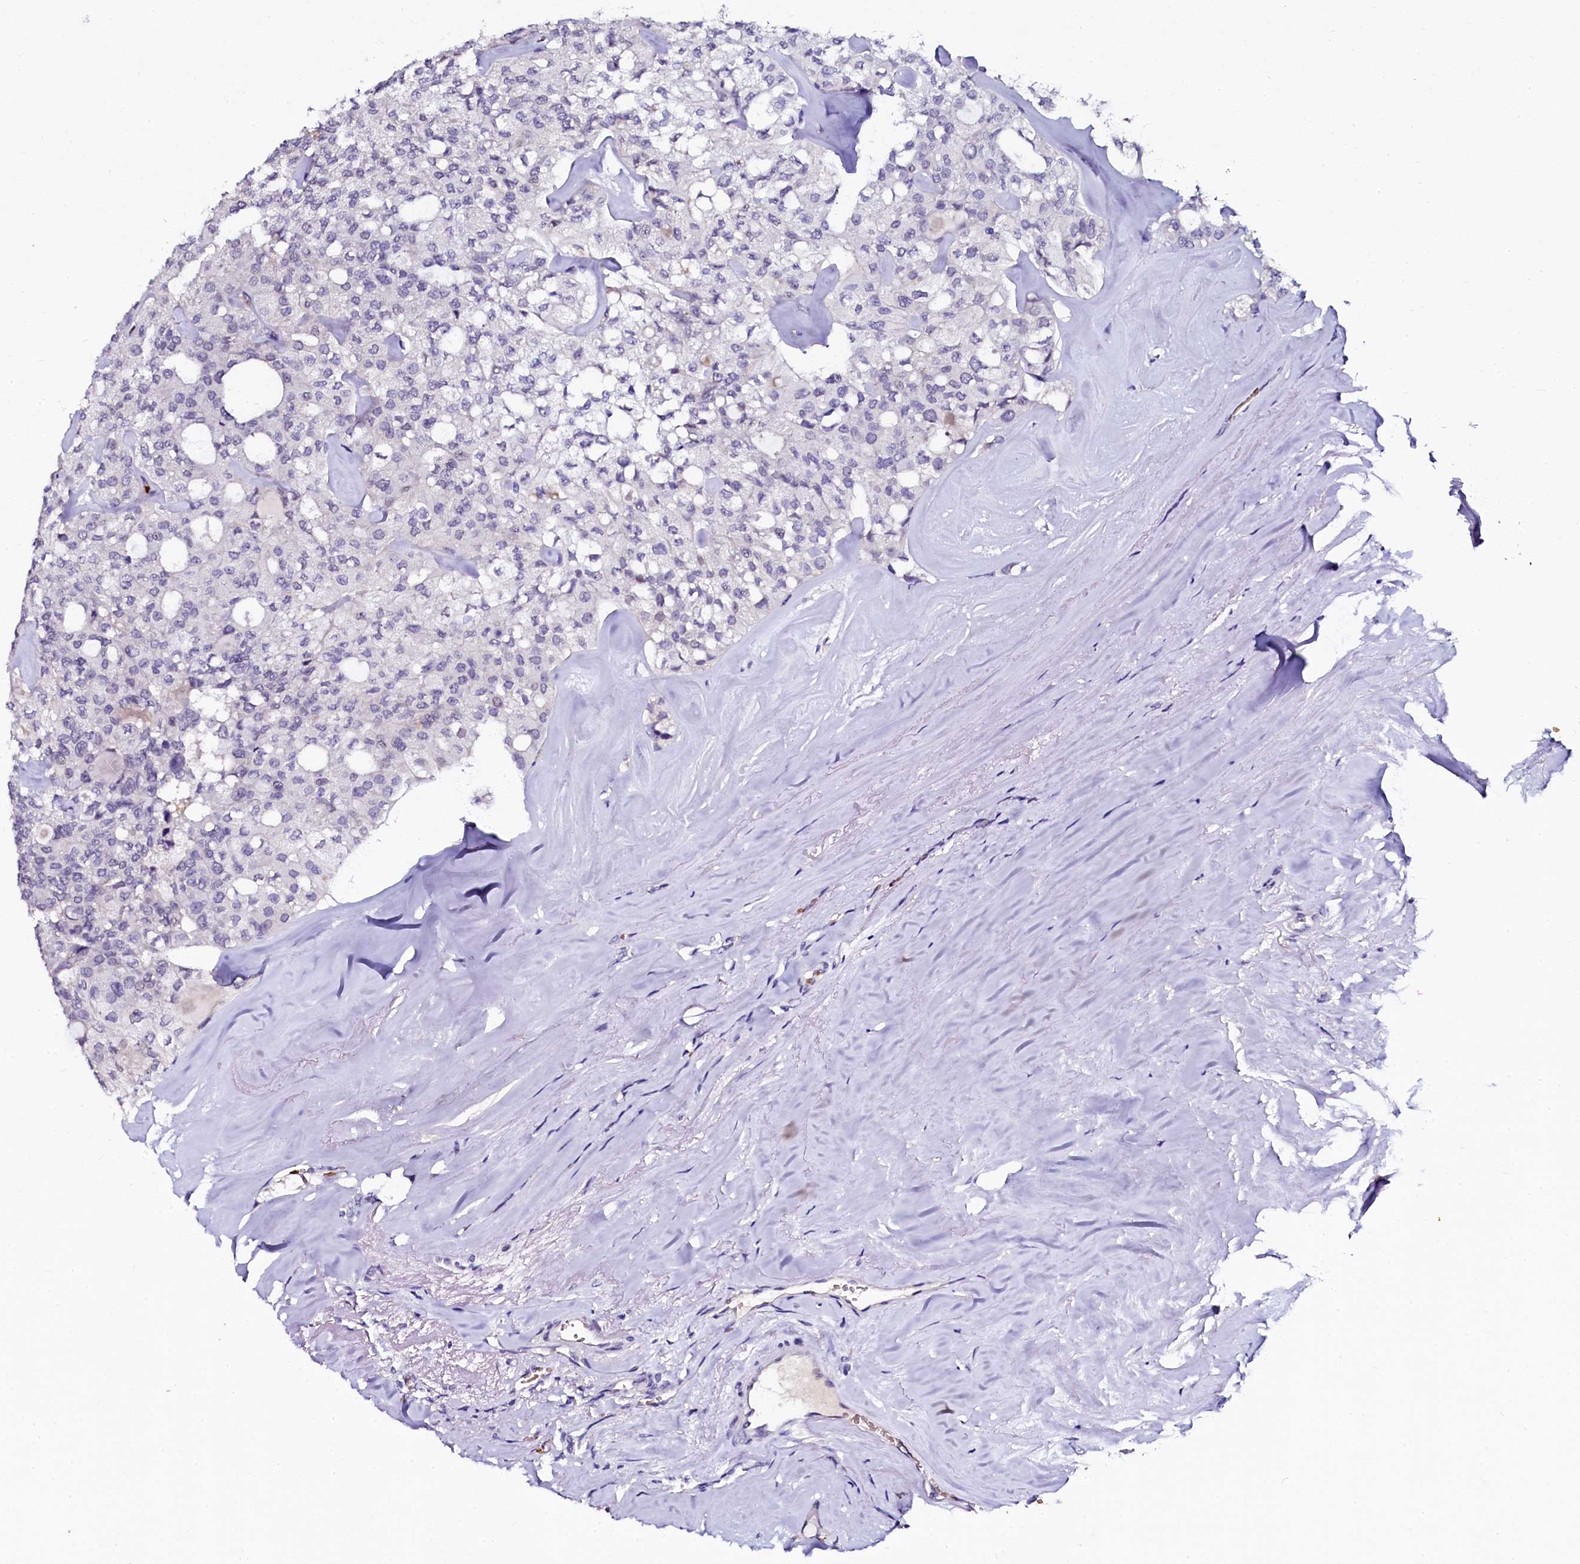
{"staining": {"intensity": "negative", "quantity": "none", "location": "none"}, "tissue": "thyroid cancer", "cell_type": "Tumor cells", "image_type": "cancer", "snomed": [{"axis": "morphology", "description": "Follicular adenoma carcinoma, NOS"}, {"axis": "topography", "description": "Thyroid gland"}], "caption": "Tumor cells are negative for brown protein staining in thyroid cancer.", "gene": "CTDSPL2", "patient": {"sex": "male", "age": 75}}